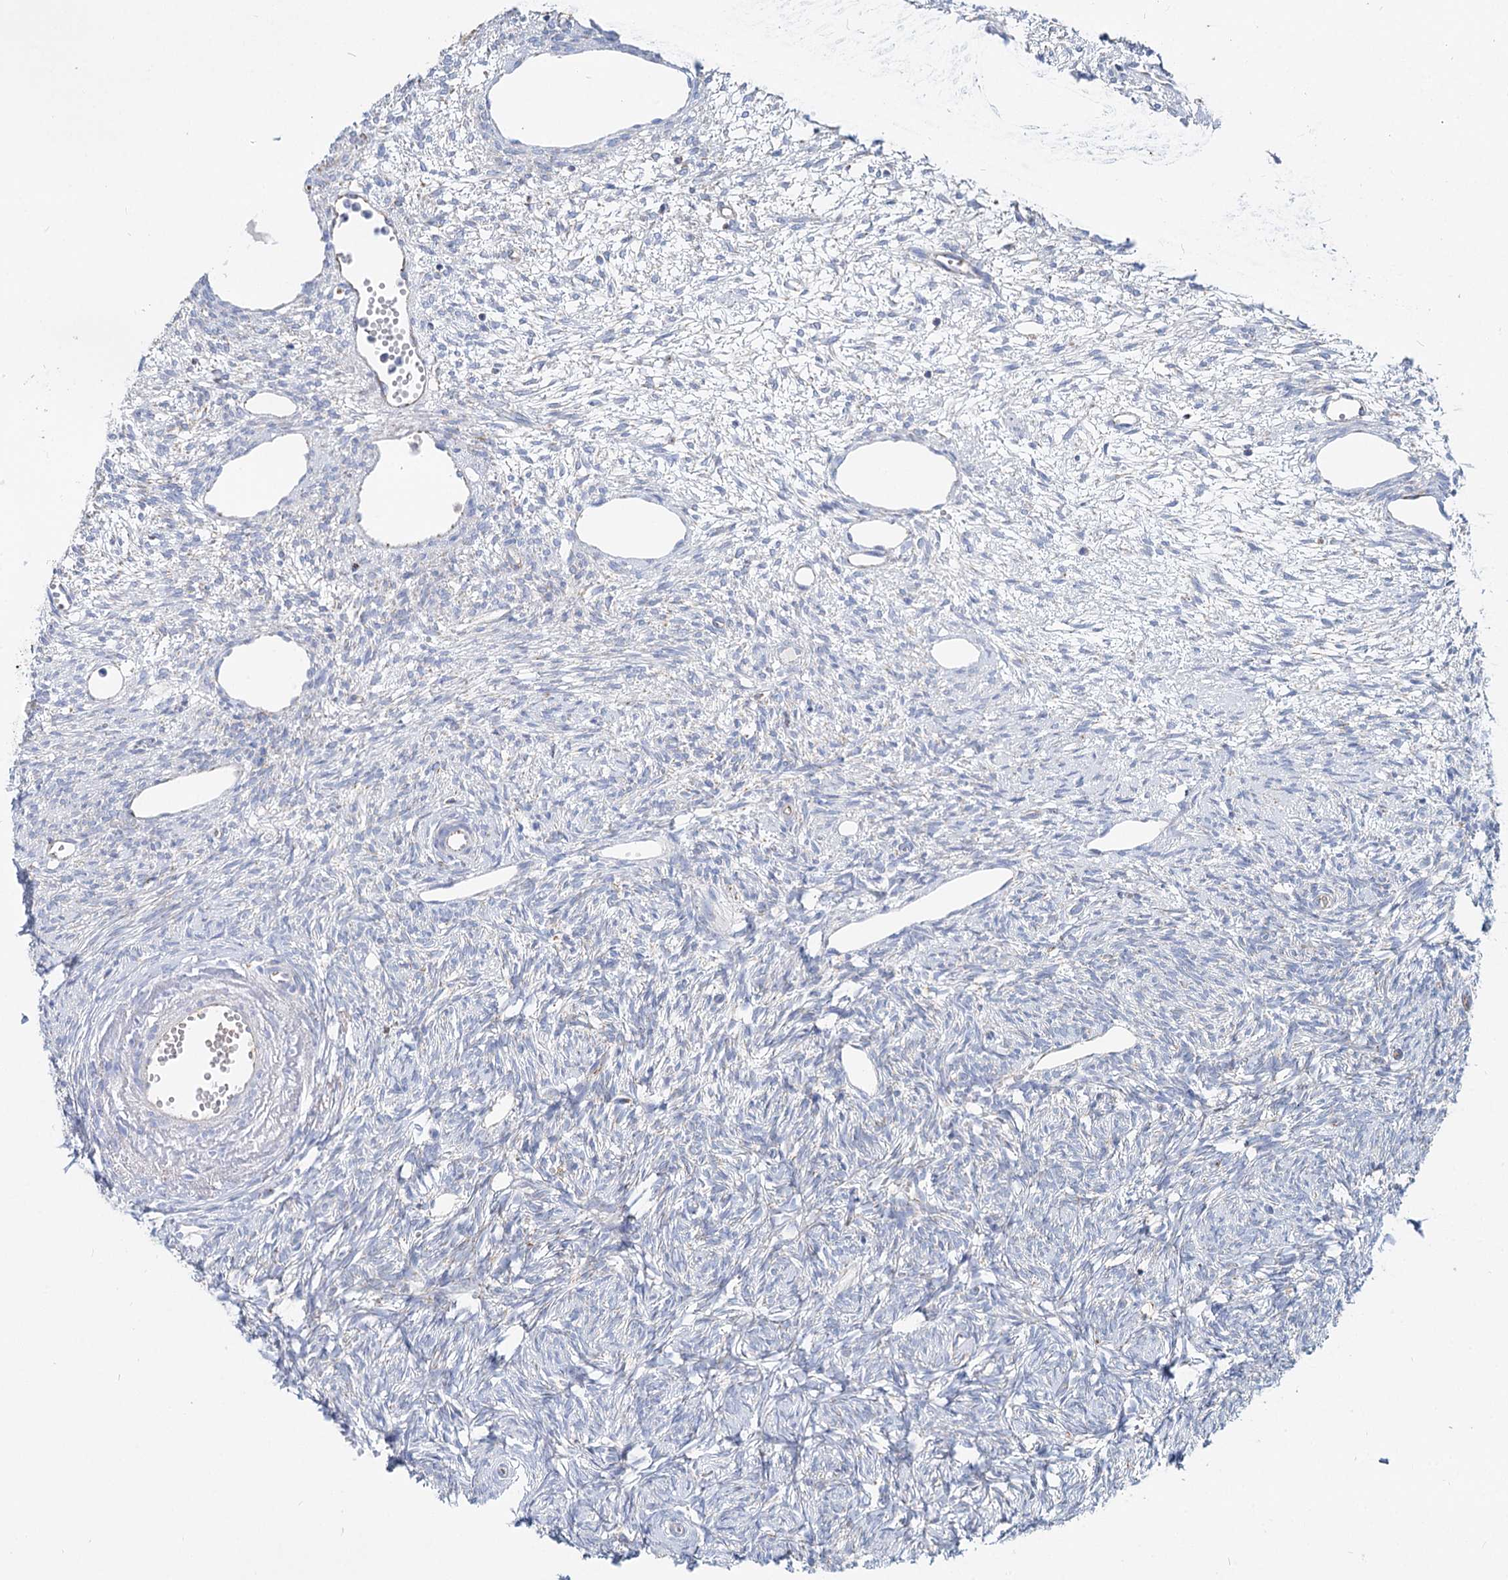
{"staining": {"intensity": "negative", "quantity": "none", "location": "none"}, "tissue": "ovary", "cell_type": "Ovarian stroma cells", "image_type": "normal", "snomed": [{"axis": "morphology", "description": "Normal tissue, NOS"}, {"axis": "topography", "description": "Ovary"}], "caption": "Immunohistochemistry (IHC) image of normal ovary: human ovary stained with DAB (3,3'-diaminobenzidine) exhibits no significant protein expression in ovarian stroma cells.", "gene": "MCCC2", "patient": {"sex": "female", "age": 51}}